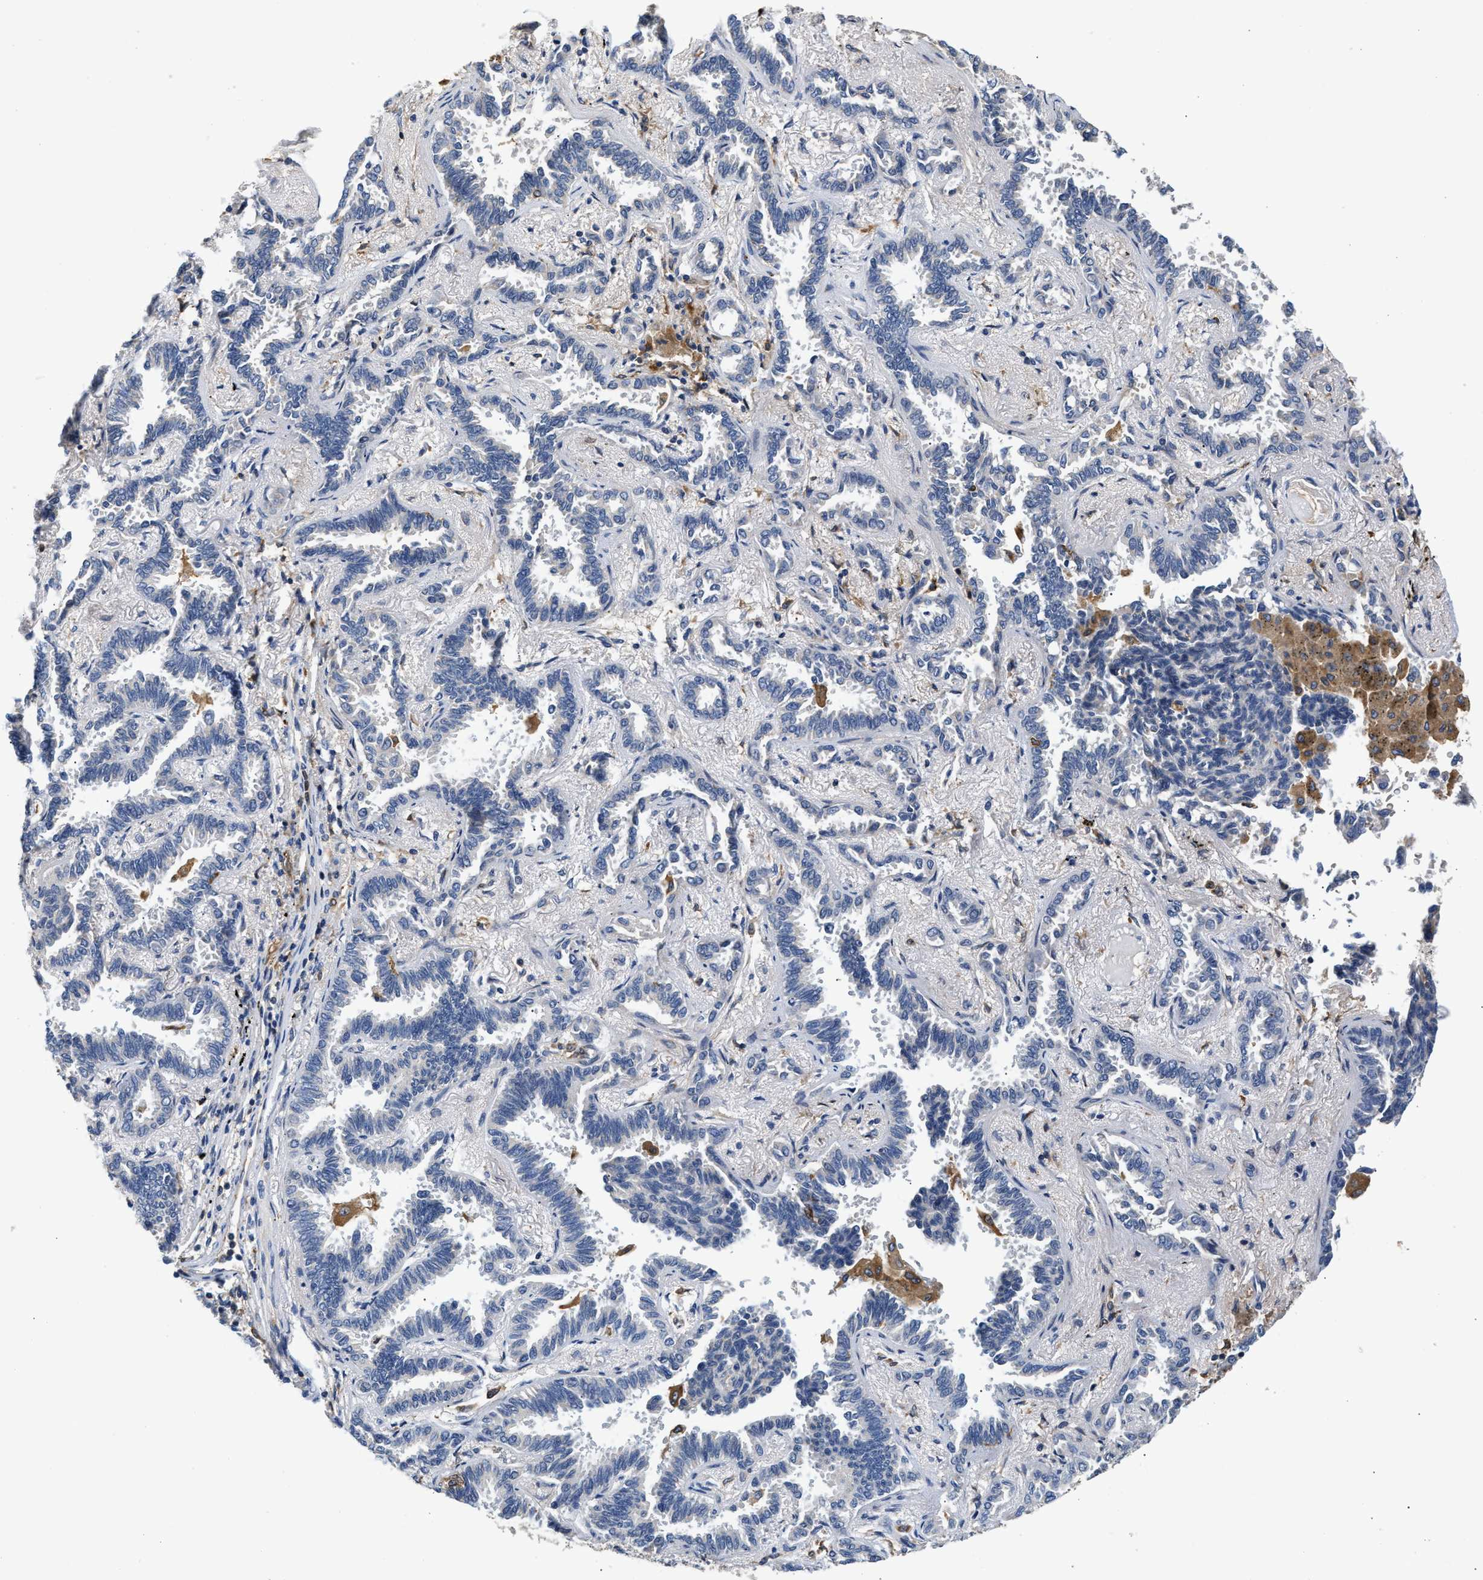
{"staining": {"intensity": "negative", "quantity": "none", "location": "none"}, "tissue": "lung cancer", "cell_type": "Tumor cells", "image_type": "cancer", "snomed": [{"axis": "morphology", "description": "Adenocarcinoma, NOS"}, {"axis": "topography", "description": "Lung"}], "caption": "This is an immunohistochemistry histopathology image of human lung cancer. There is no staining in tumor cells.", "gene": "RAB31", "patient": {"sex": "male", "age": 59}}